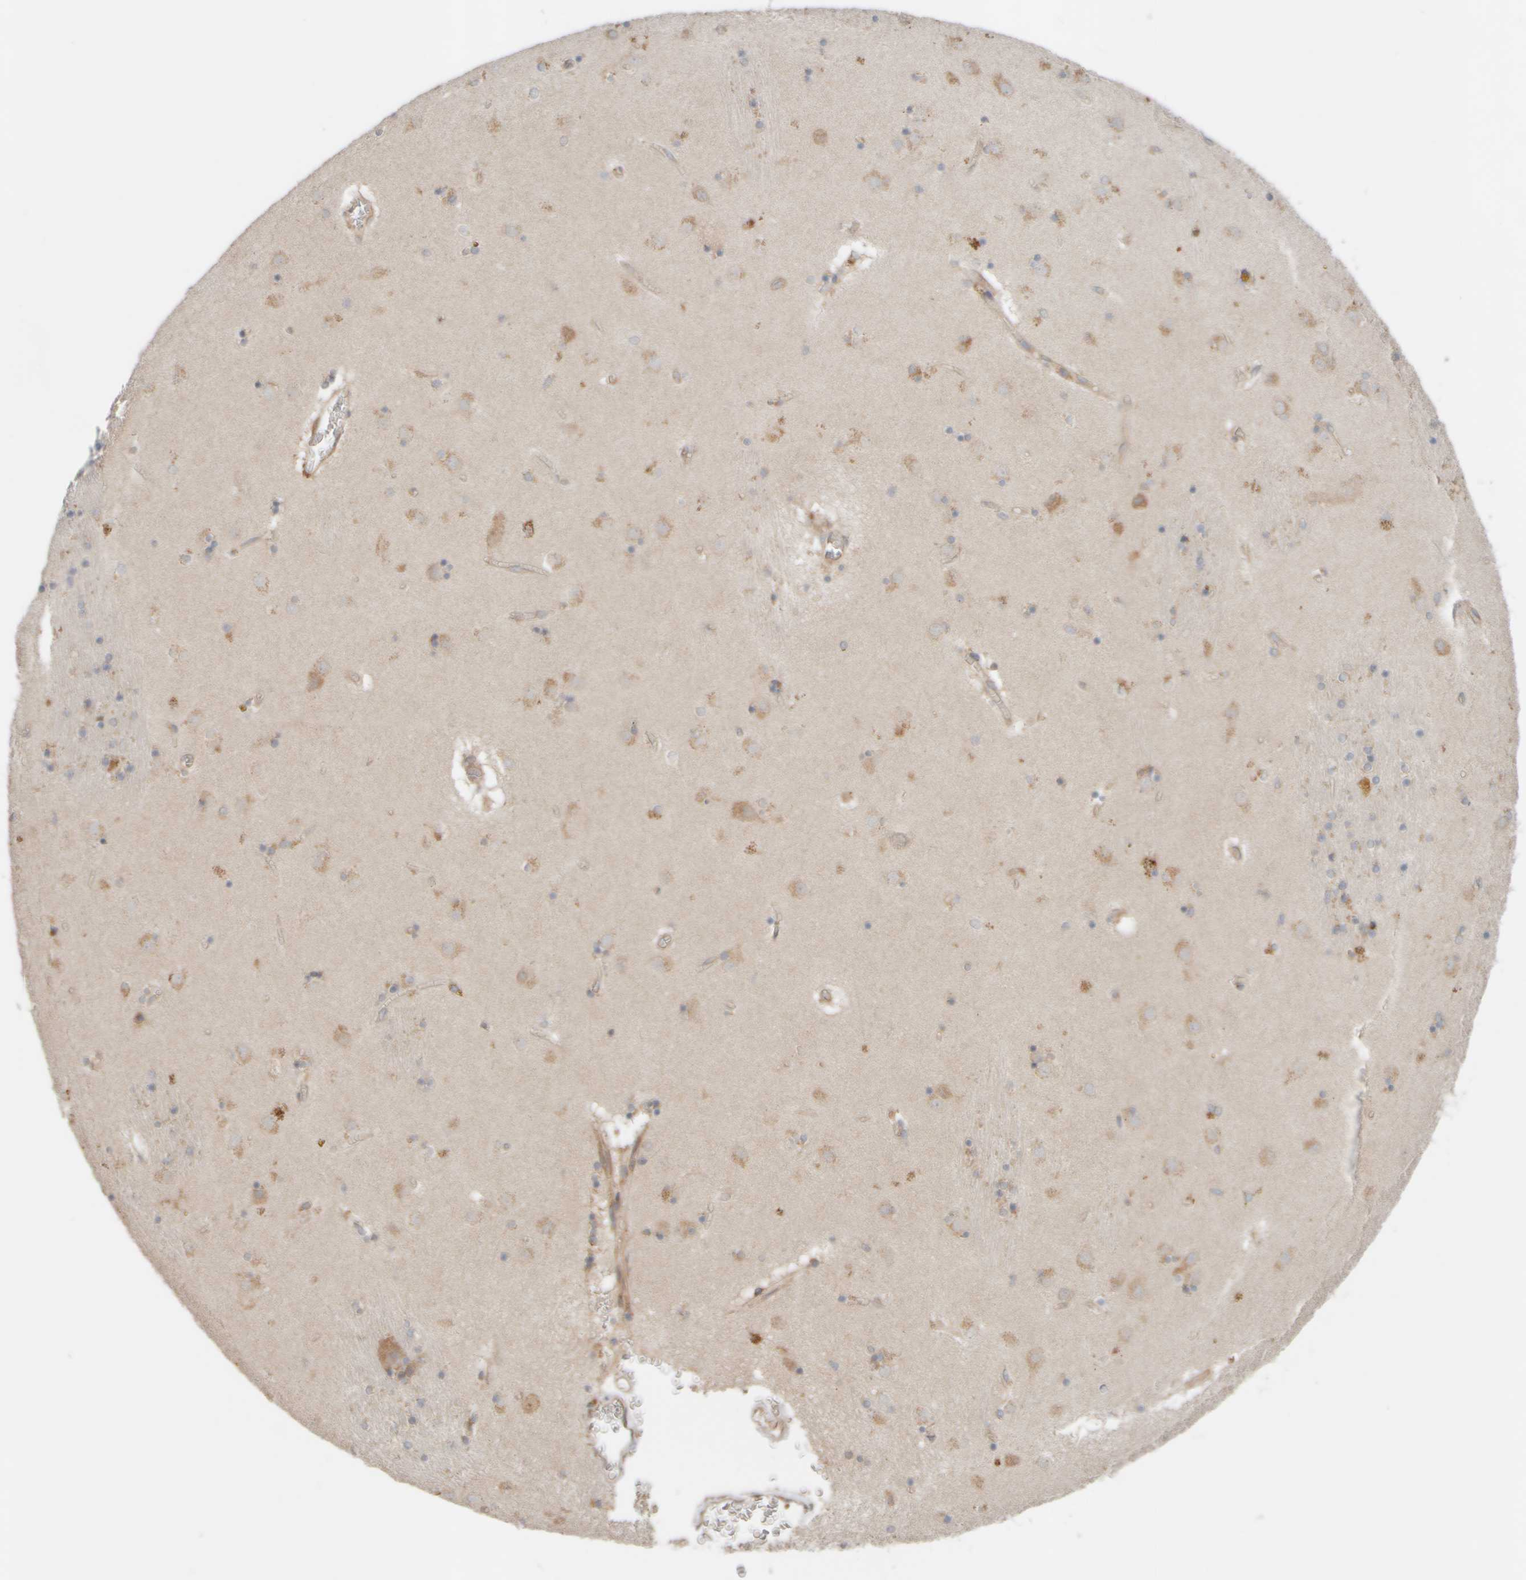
{"staining": {"intensity": "weak", "quantity": "25%-75%", "location": "cytoplasmic/membranous"}, "tissue": "caudate", "cell_type": "Glial cells", "image_type": "normal", "snomed": [{"axis": "morphology", "description": "Normal tissue, NOS"}, {"axis": "topography", "description": "Lateral ventricle wall"}], "caption": "Immunohistochemical staining of benign human caudate exhibits weak cytoplasmic/membranous protein positivity in approximately 25%-75% of glial cells. Immunohistochemistry stains the protein of interest in brown and the nuclei are stained blue.", "gene": "EIF2B3", "patient": {"sex": "male", "age": 70}}